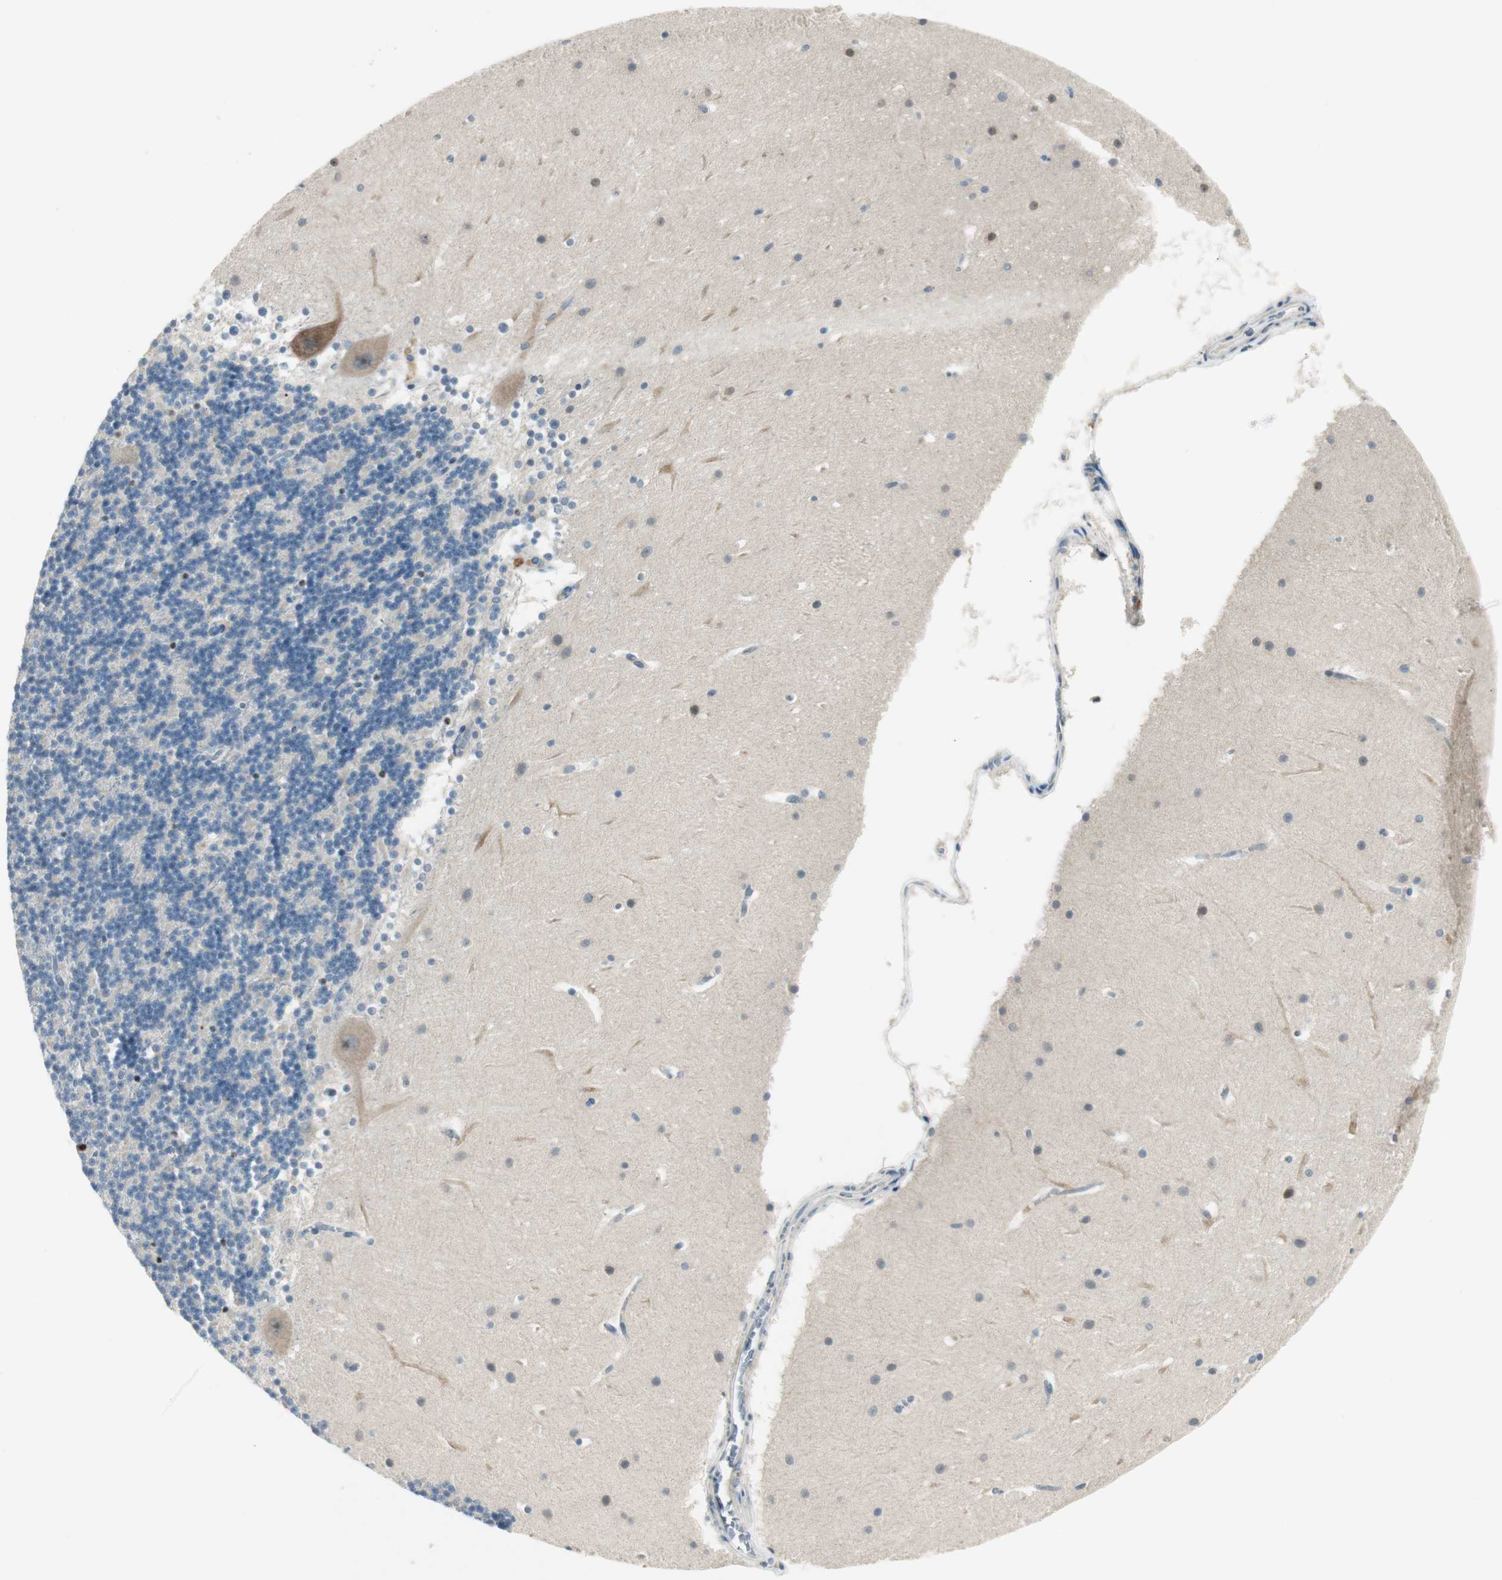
{"staining": {"intensity": "negative", "quantity": "none", "location": "none"}, "tissue": "cerebellum", "cell_type": "Cells in granular layer", "image_type": "normal", "snomed": [{"axis": "morphology", "description": "Normal tissue, NOS"}, {"axis": "topography", "description": "Cerebellum"}], "caption": "This is a histopathology image of immunohistochemistry (IHC) staining of benign cerebellum, which shows no positivity in cells in granular layer. (Immunohistochemistry (ihc), brightfield microscopy, high magnification).", "gene": "PCDHB15", "patient": {"sex": "female", "age": 19}}